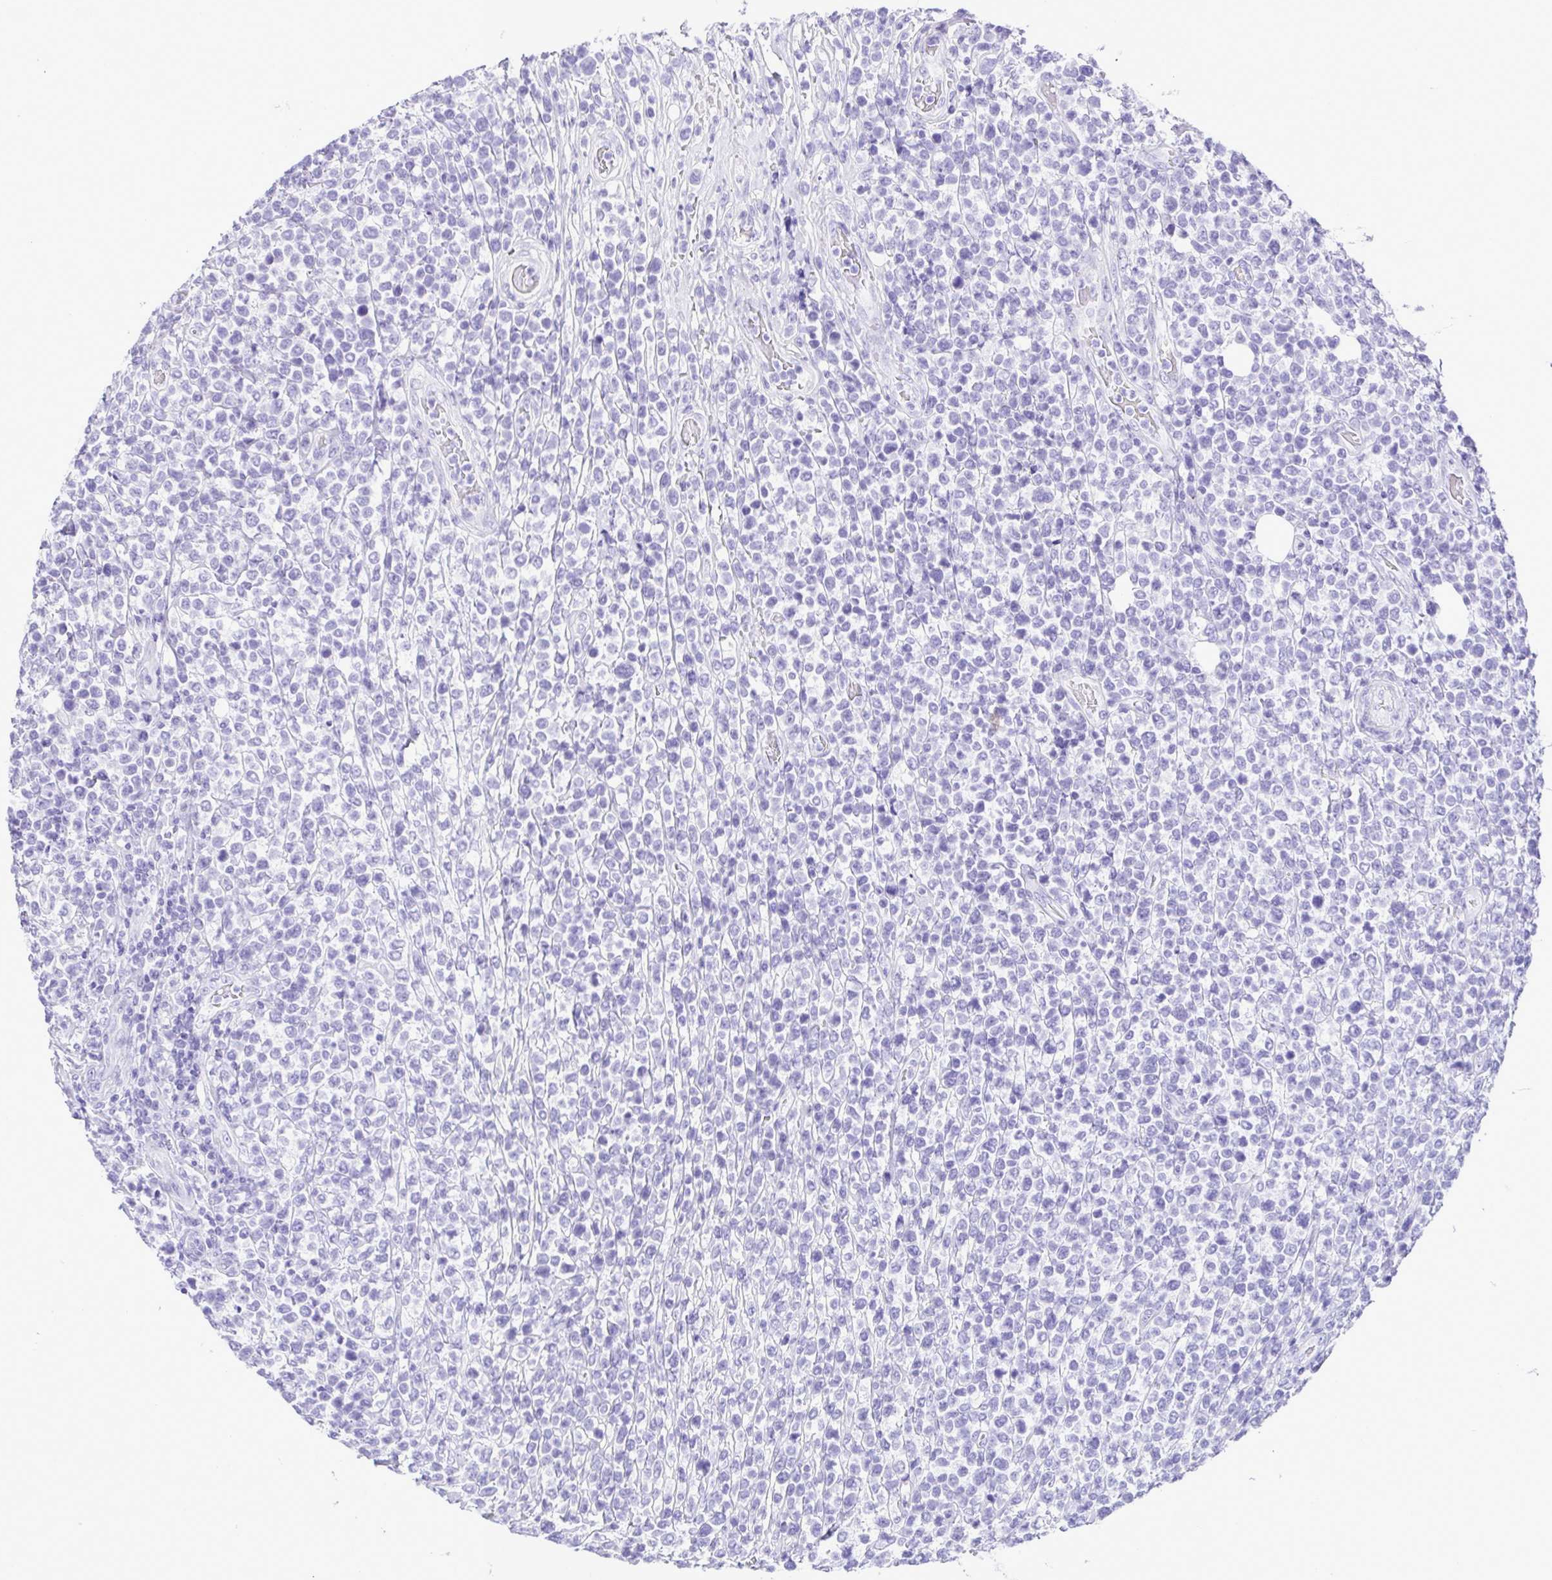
{"staining": {"intensity": "negative", "quantity": "none", "location": "none"}, "tissue": "lymphoma", "cell_type": "Tumor cells", "image_type": "cancer", "snomed": [{"axis": "morphology", "description": "Malignant lymphoma, non-Hodgkin's type, High grade"}, {"axis": "topography", "description": "Soft tissue"}], "caption": "DAB (3,3'-diaminobenzidine) immunohistochemical staining of human lymphoma exhibits no significant expression in tumor cells.", "gene": "CASP14", "patient": {"sex": "female", "age": 56}}